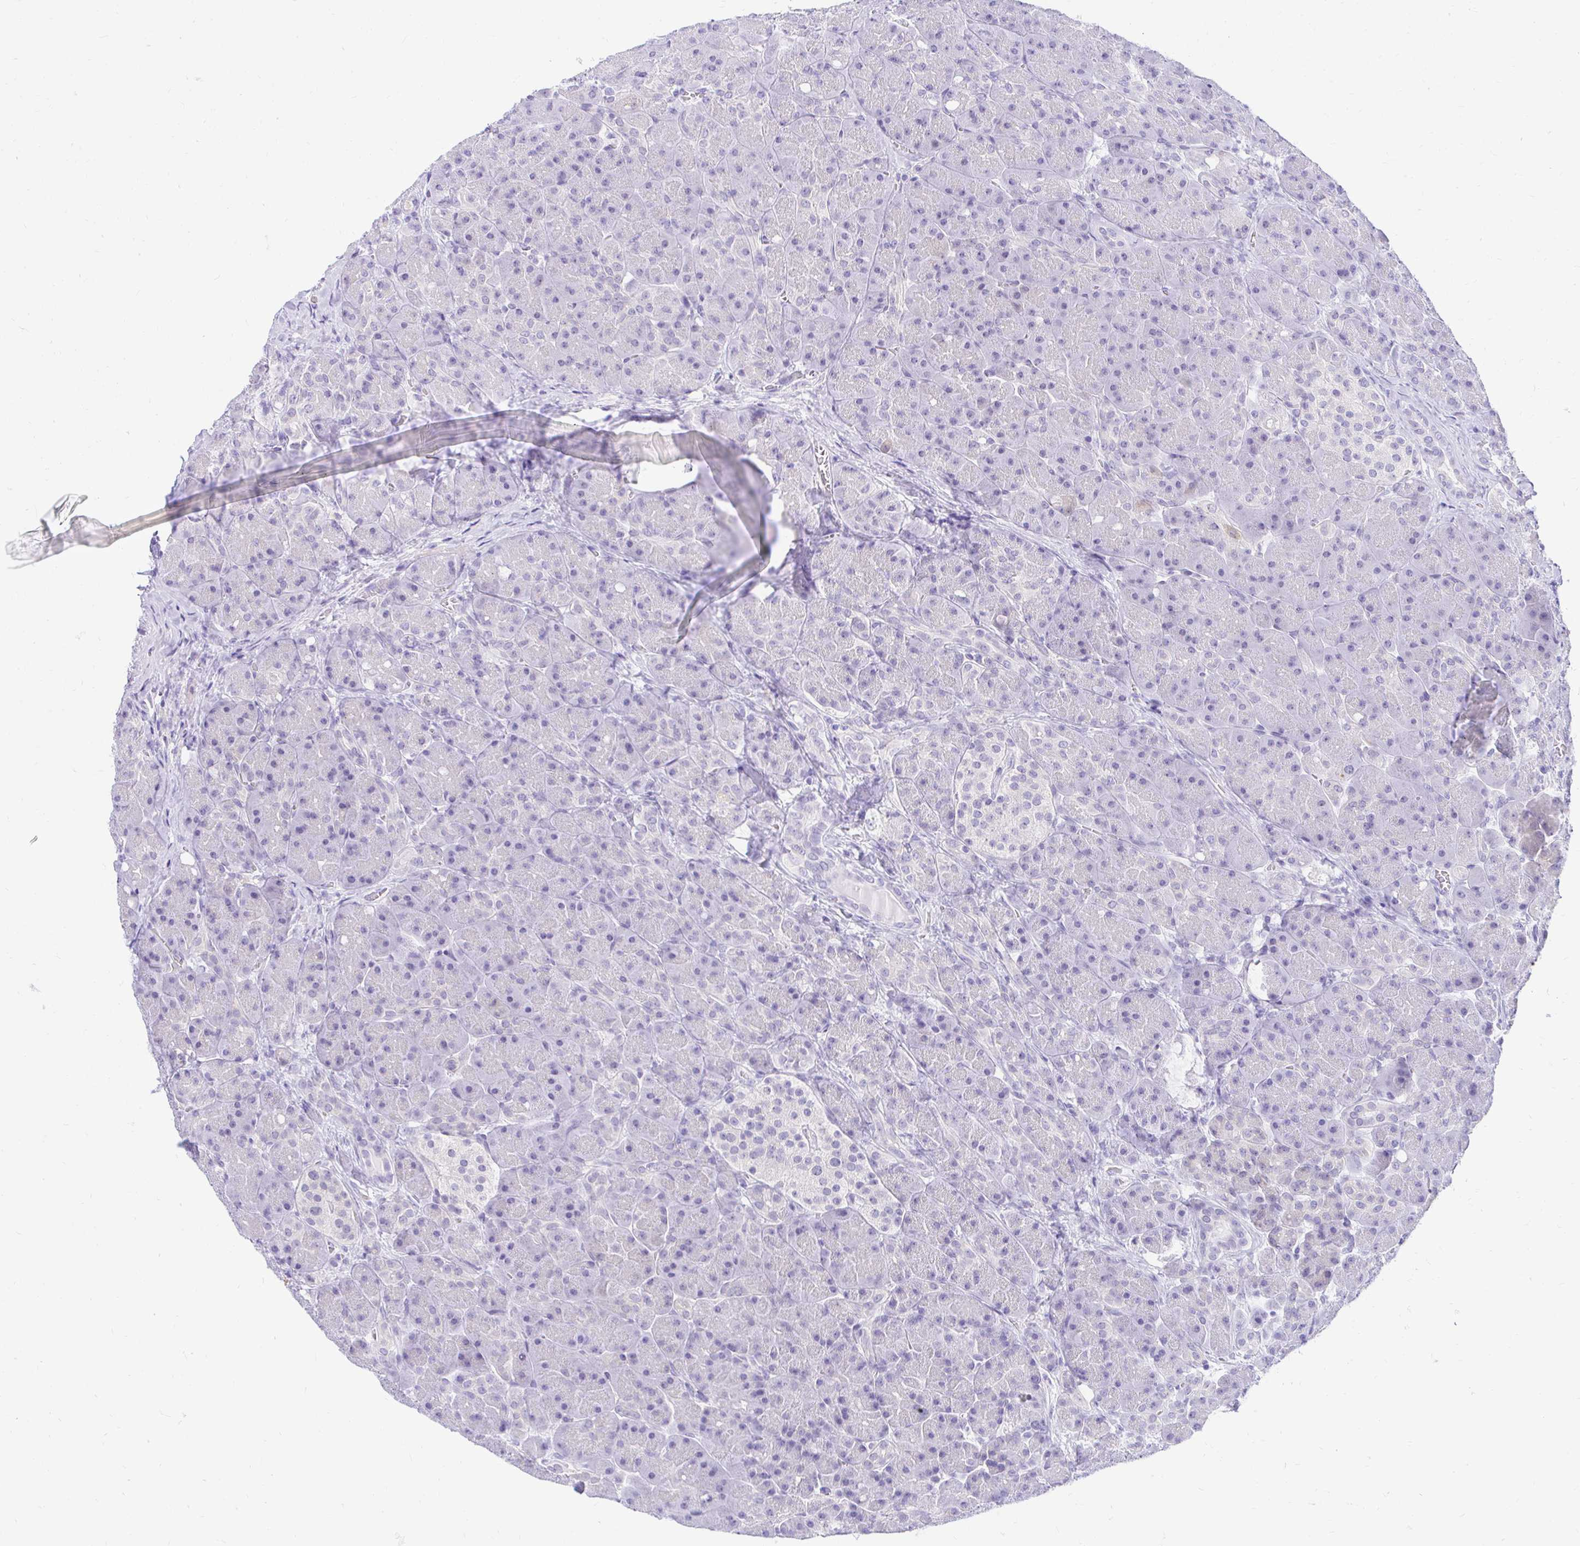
{"staining": {"intensity": "negative", "quantity": "none", "location": "none"}, "tissue": "pancreas", "cell_type": "Exocrine glandular cells", "image_type": "normal", "snomed": [{"axis": "morphology", "description": "Normal tissue, NOS"}, {"axis": "topography", "description": "Pancreas"}], "caption": "Immunohistochemical staining of unremarkable pancreas reveals no significant expression in exocrine glandular cells.", "gene": "FATE1", "patient": {"sex": "male", "age": 55}}